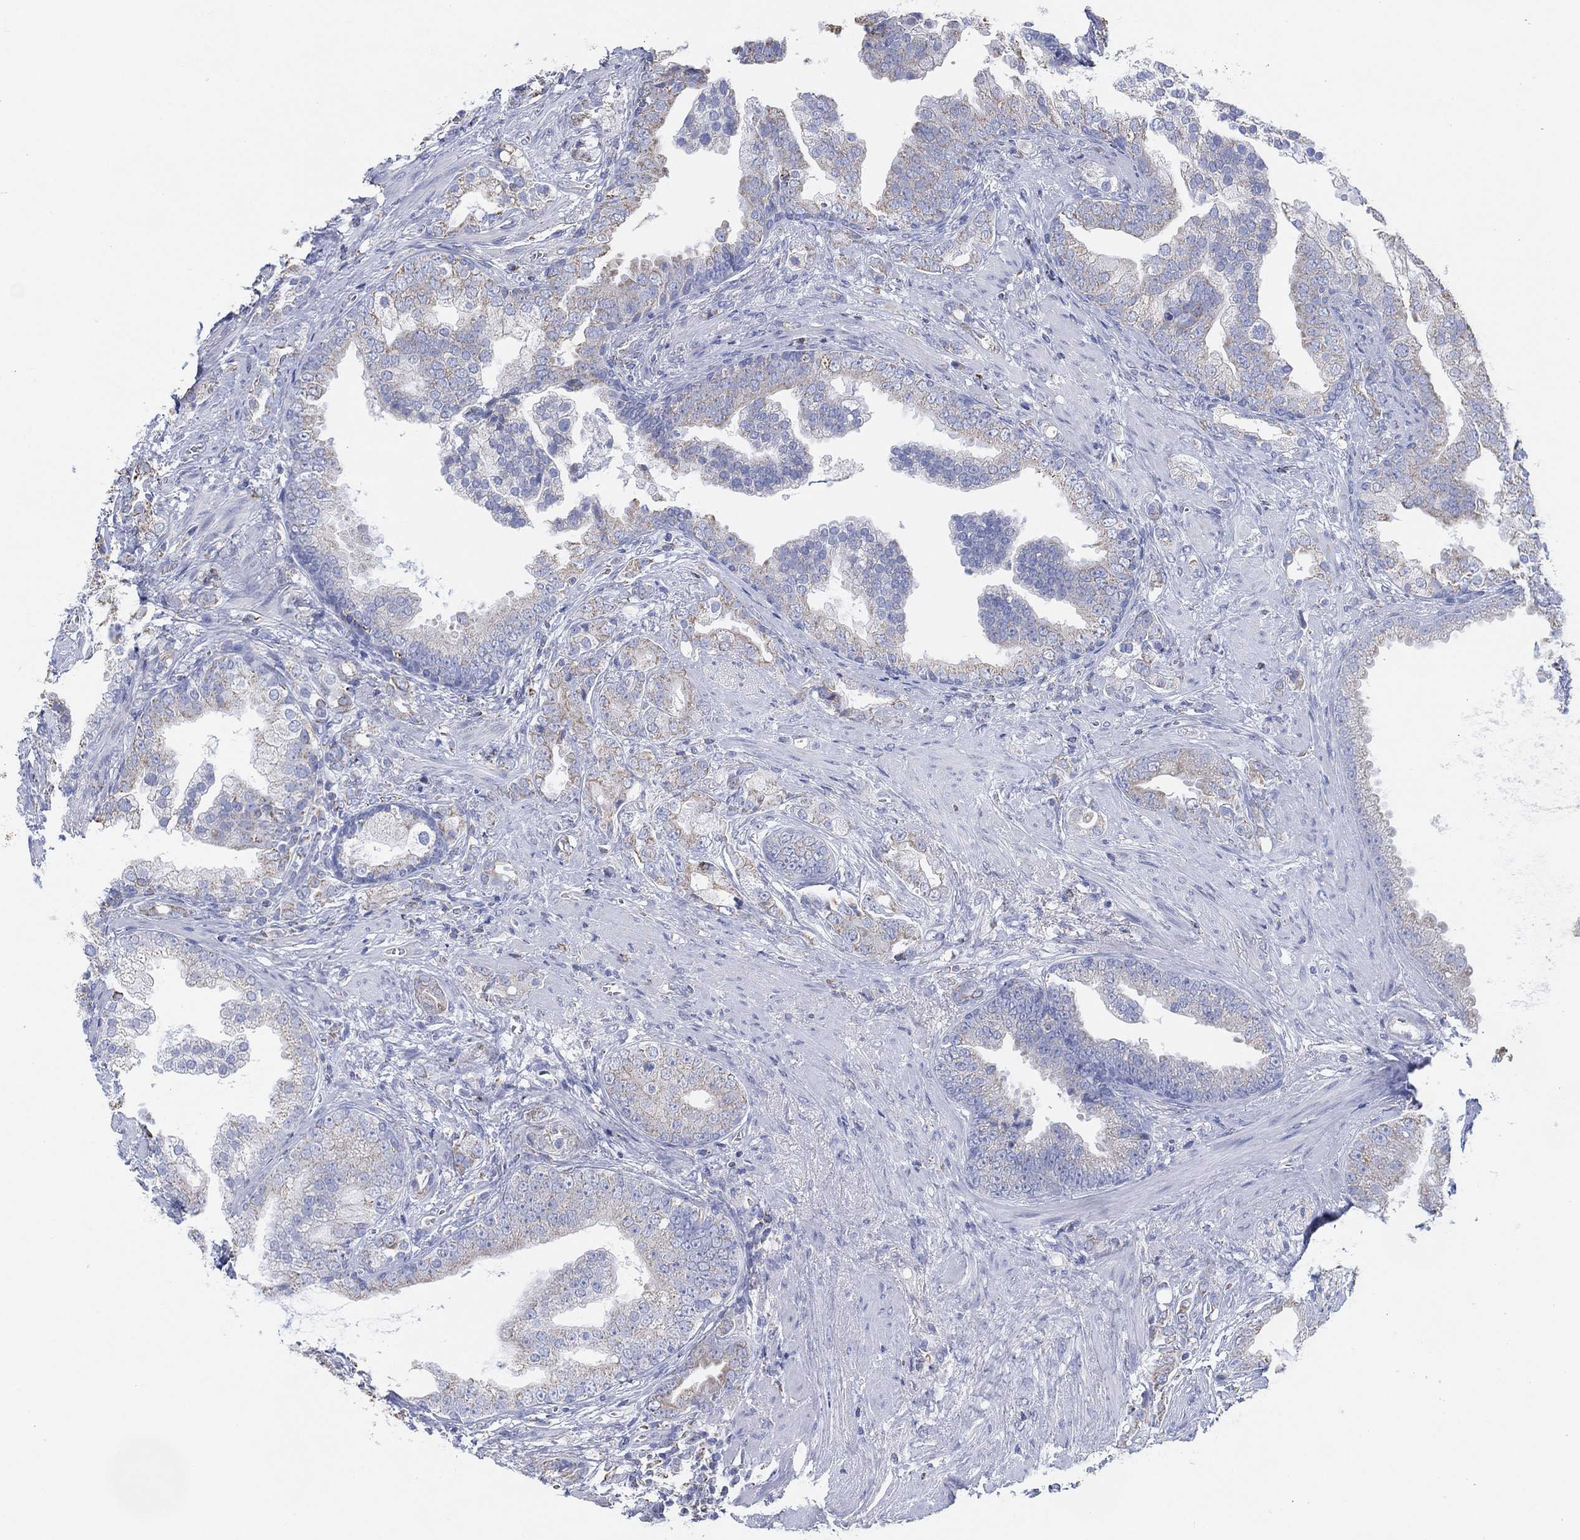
{"staining": {"intensity": "weak", "quantity": "<25%", "location": "cytoplasmic/membranous"}, "tissue": "prostate cancer", "cell_type": "Tumor cells", "image_type": "cancer", "snomed": [{"axis": "morphology", "description": "Adenocarcinoma, NOS"}, {"axis": "topography", "description": "Prostate"}], "caption": "The micrograph shows no significant positivity in tumor cells of adenocarcinoma (prostate).", "gene": "CFTR", "patient": {"sex": "male", "age": 57}}